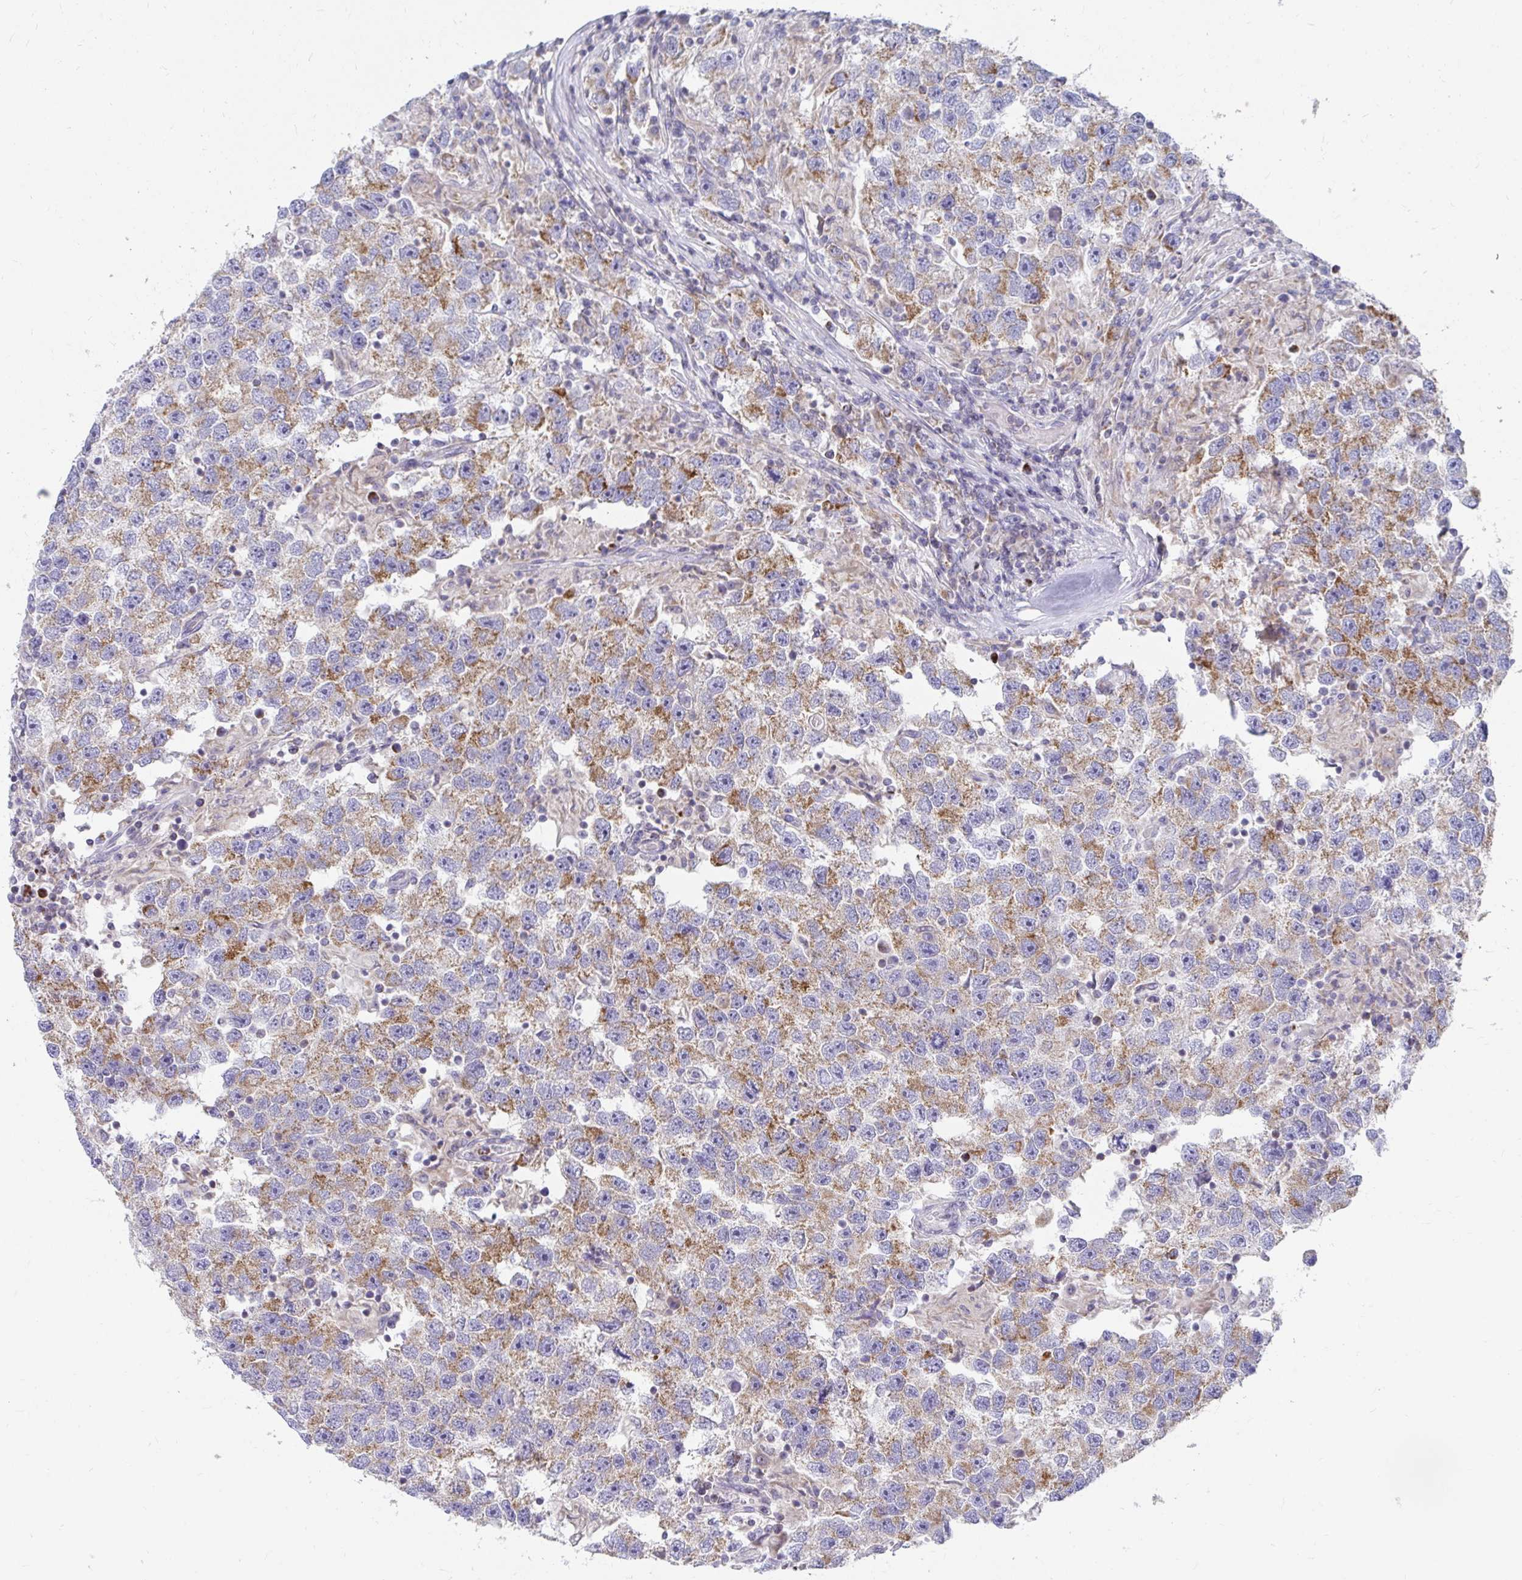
{"staining": {"intensity": "moderate", "quantity": "25%-75%", "location": "cytoplasmic/membranous"}, "tissue": "testis cancer", "cell_type": "Tumor cells", "image_type": "cancer", "snomed": [{"axis": "morphology", "description": "Seminoma, NOS"}, {"axis": "topography", "description": "Testis"}], "caption": "Testis cancer (seminoma) was stained to show a protein in brown. There is medium levels of moderate cytoplasmic/membranous staining in approximately 25%-75% of tumor cells.", "gene": "EXOC5", "patient": {"sex": "male", "age": 26}}